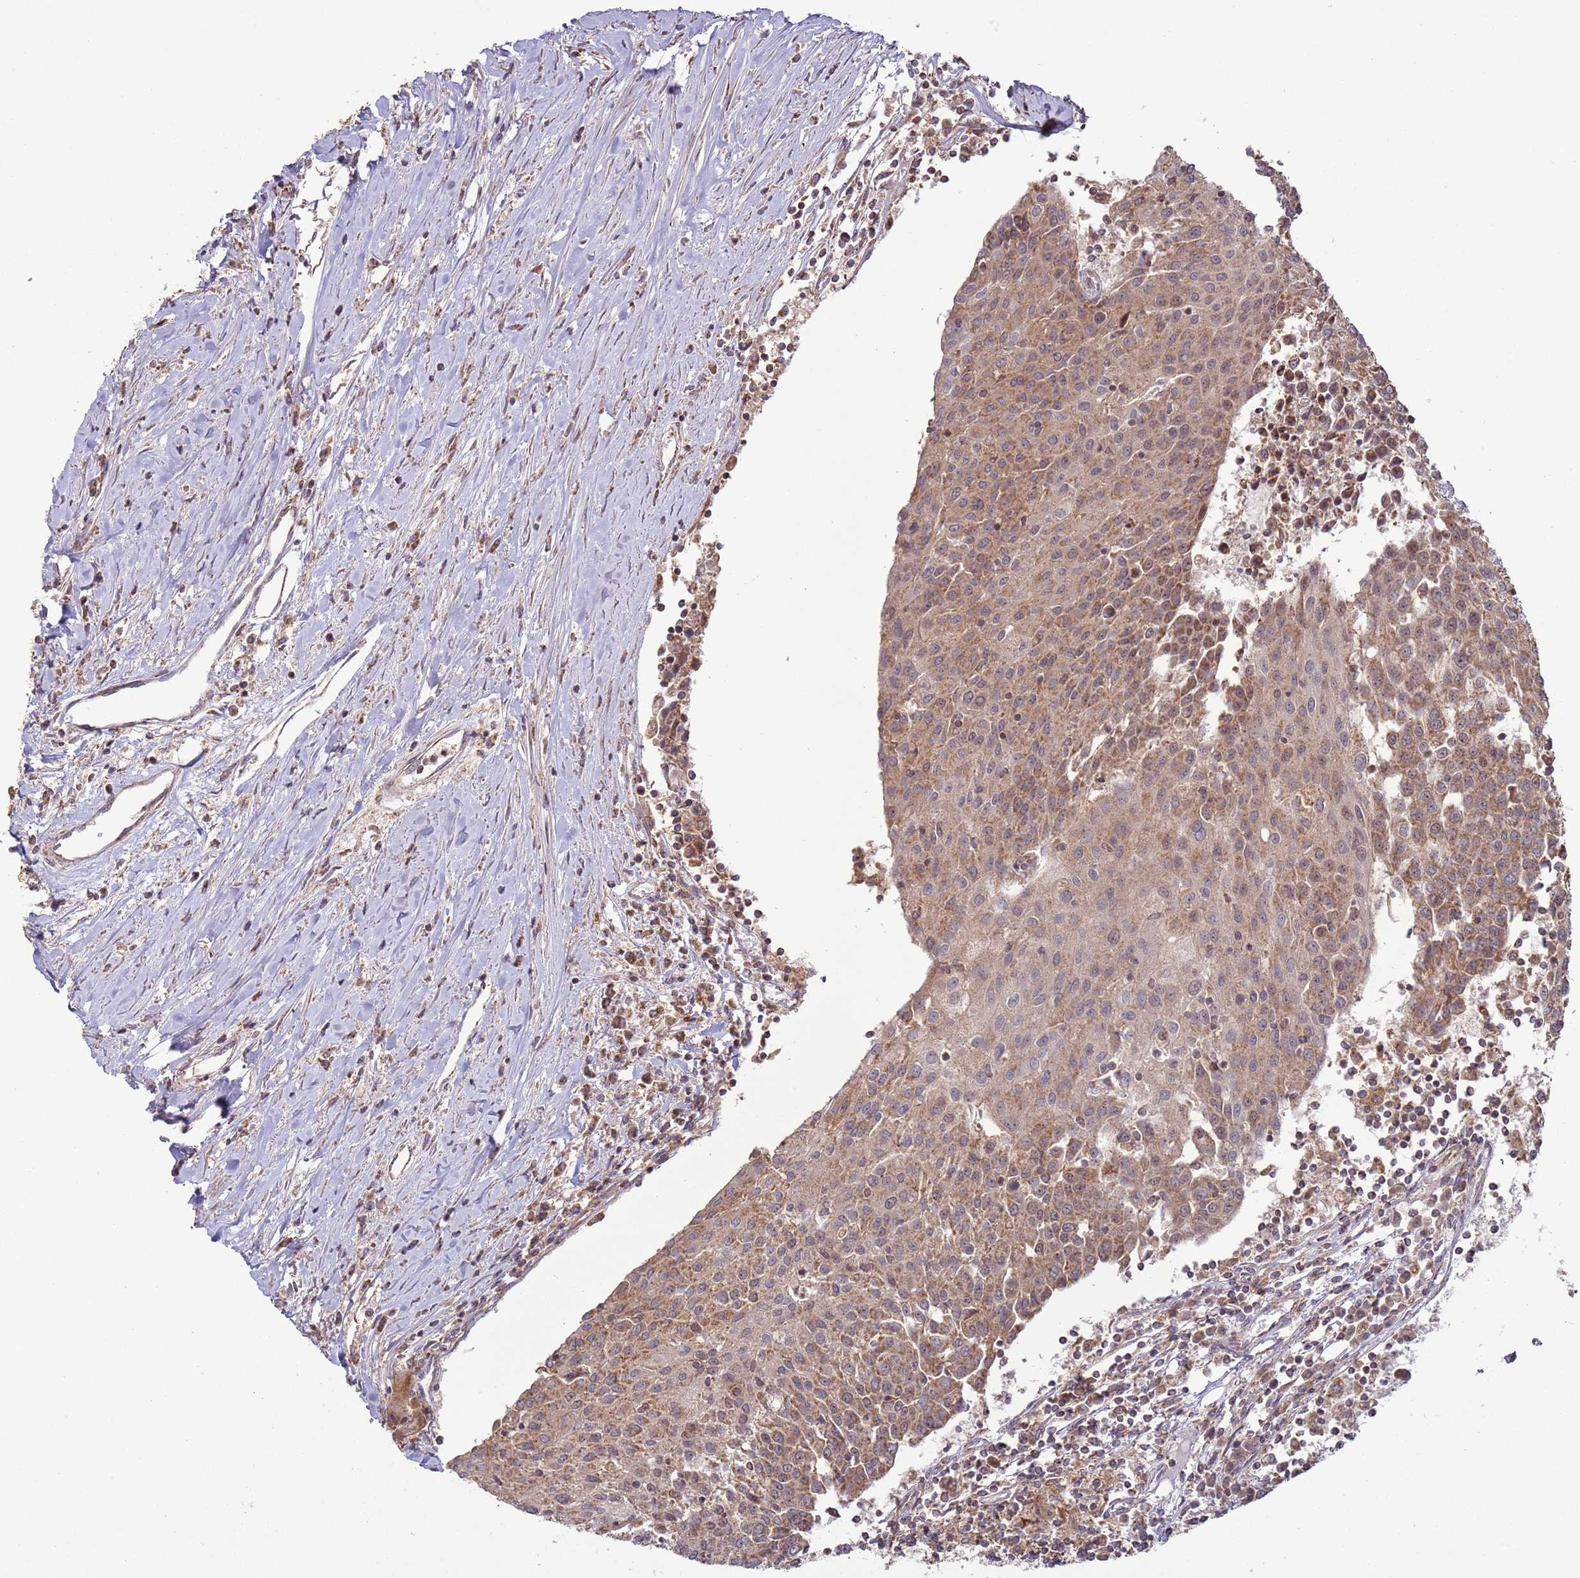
{"staining": {"intensity": "moderate", "quantity": ">75%", "location": "cytoplasmic/membranous,nuclear"}, "tissue": "urothelial cancer", "cell_type": "Tumor cells", "image_type": "cancer", "snomed": [{"axis": "morphology", "description": "Urothelial carcinoma, High grade"}, {"axis": "topography", "description": "Urinary bladder"}], "caption": "Protein staining of high-grade urothelial carcinoma tissue shows moderate cytoplasmic/membranous and nuclear expression in about >75% of tumor cells.", "gene": "RCOR2", "patient": {"sex": "female", "age": 85}}